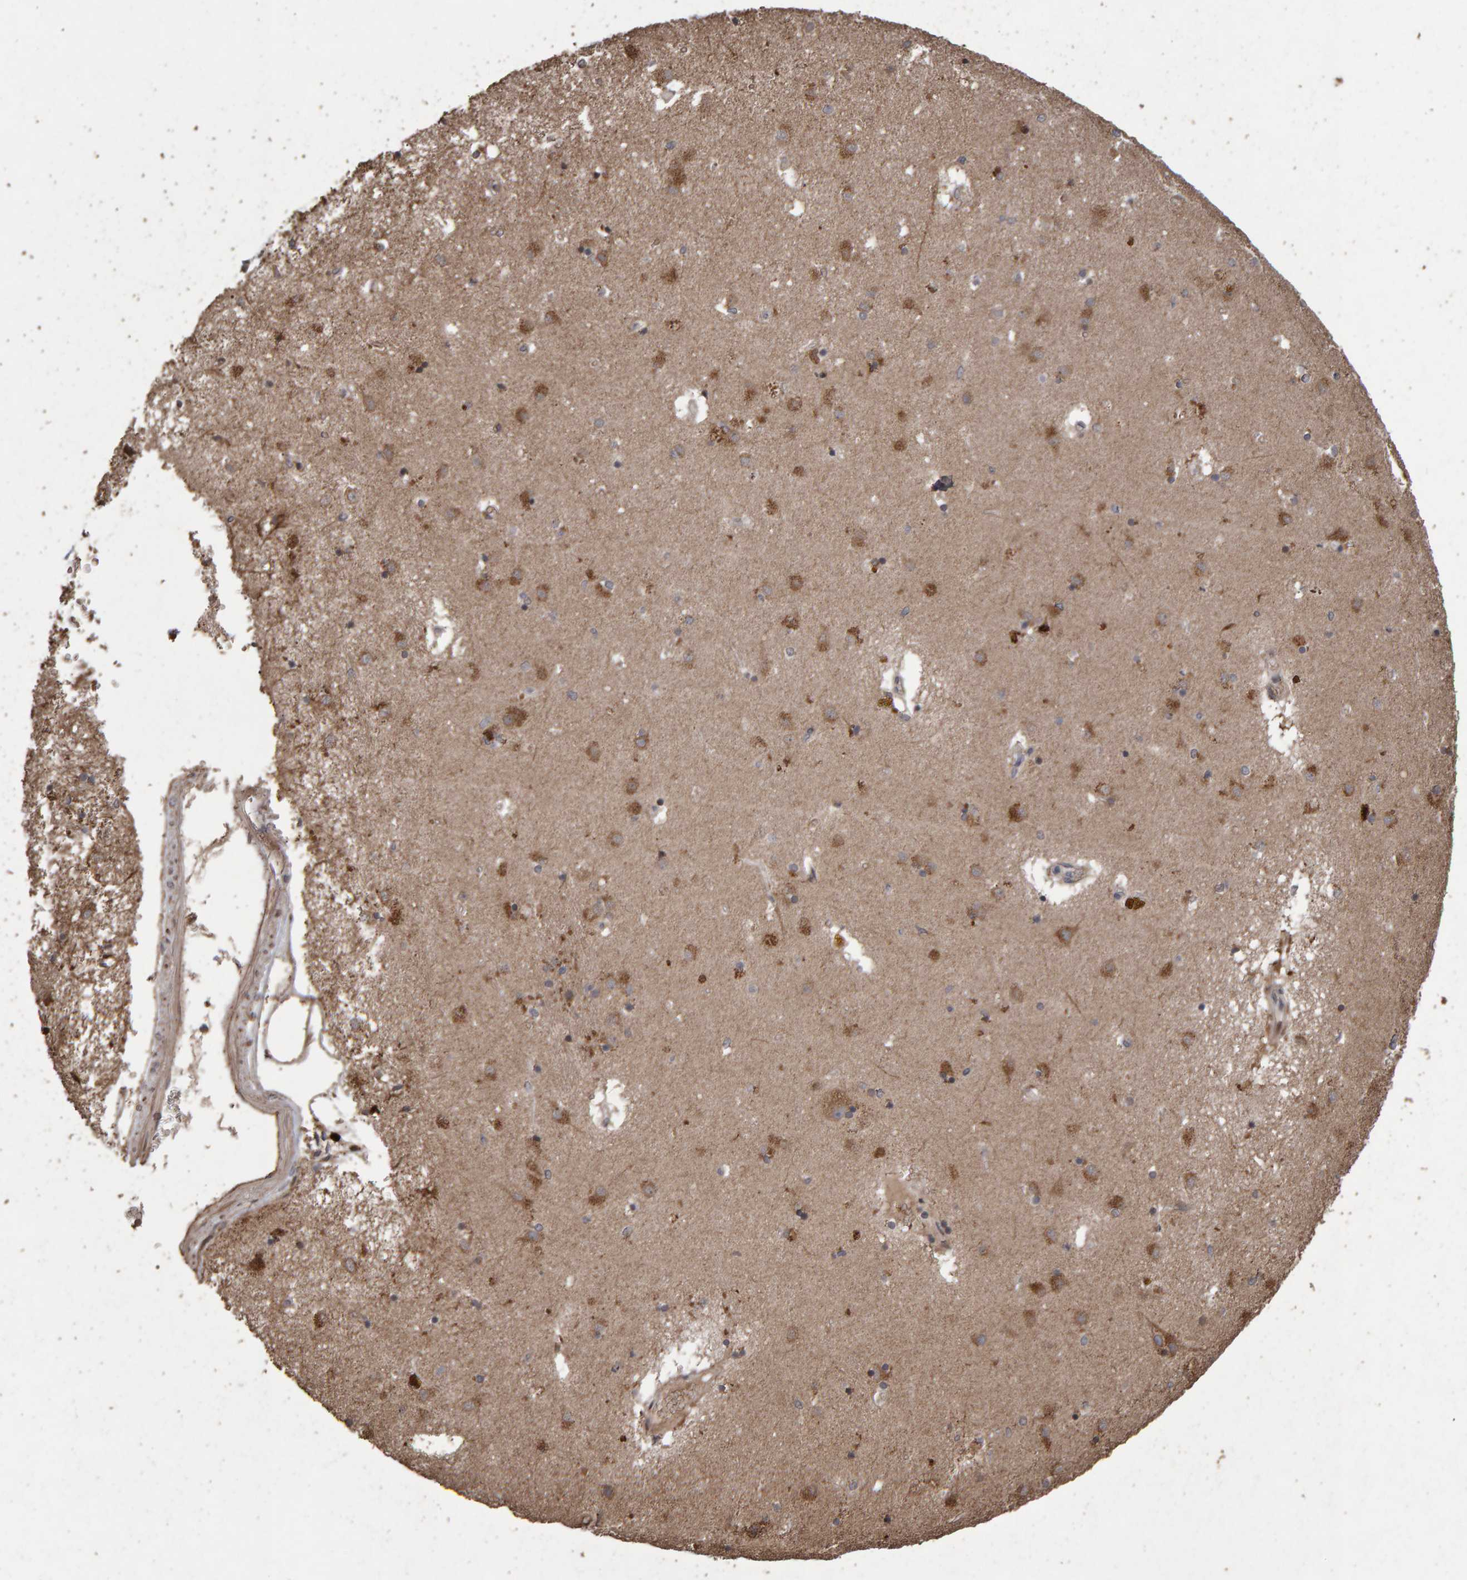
{"staining": {"intensity": "moderate", "quantity": ">75%", "location": "cytoplasmic/membranous"}, "tissue": "caudate", "cell_type": "Glial cells", "image_type": "normal", "snomed": [{"axis": "morphology", "description": "Normal tissue, NOS"}, {"axis": "topography", "description": "Lateral ventricle wall"}], "caption": "This histopathology image reveals benign caudate stained with immunohistochemistry (IHC) to label a protein in brown. The cytoplasmic/membranous of glial cells show moderate positivity for the protein. Nuclei are counter-stained blue.", "gene": "OSBP2", "patient": {"sex": "male", "age": 70}}